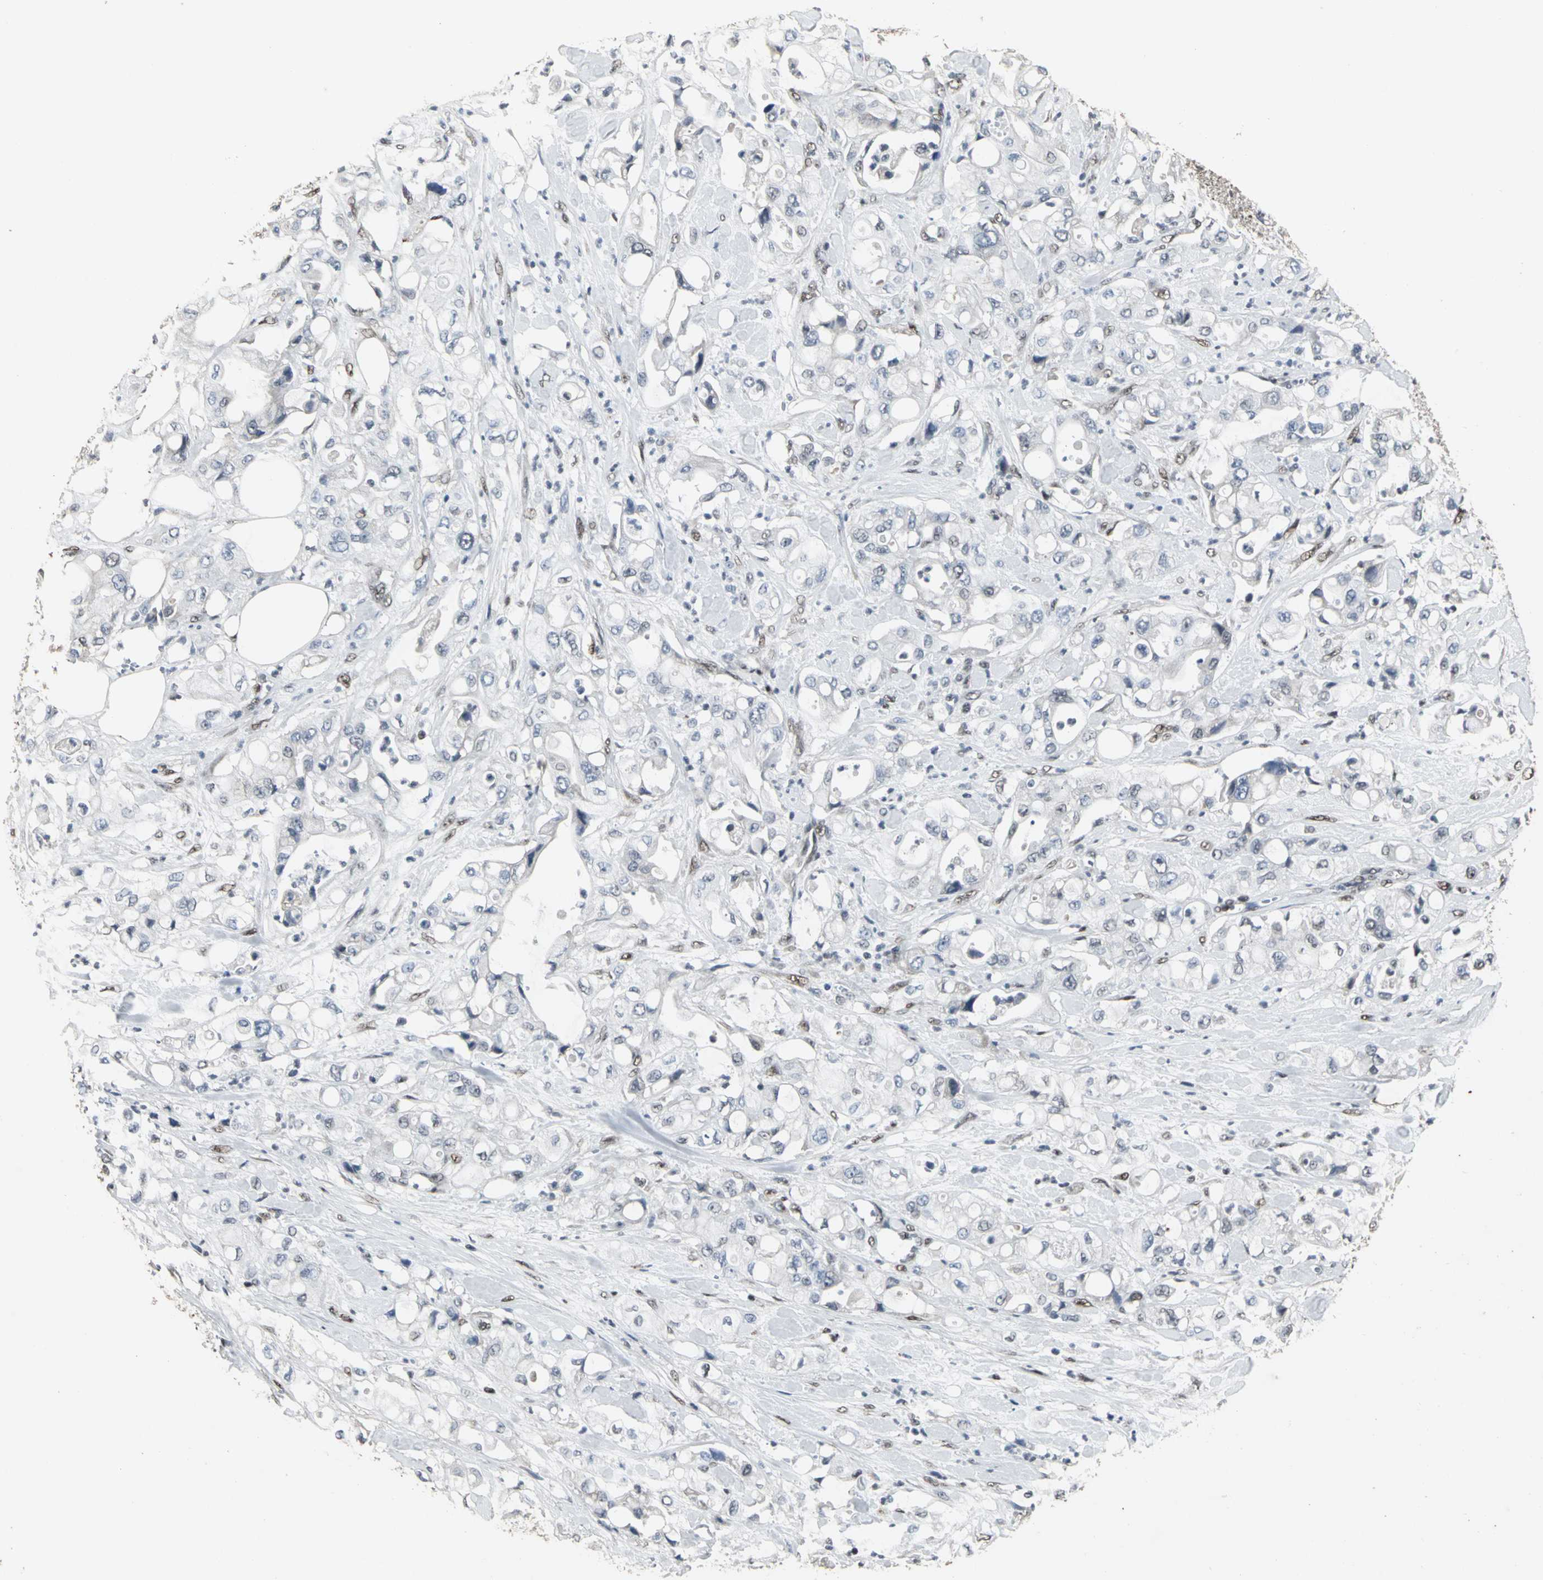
{"staining": {"intensity": "negative", "quantity": "none", "location": "none"}, "tissue": "pancreatic cancer", "cell_type": "Tumor cells", "image_type": "cancer", "snomed": [{"axis": "morphology", "description": "Adenocarcinoma, NOS"}, {"axis": "topography", "description": "Pancreas"}], "caption": "Photomicrograph shows no protein staining in tumor cells of pancreatic cancer (adenocarcinoma) tissue. (DAB (3,3'-diaminobenzidine) immunohistochemistry visualized using brightfield microscopy, high magnification).", "gene": "SRF", "patient": {"sex": "male", "age": 70}}